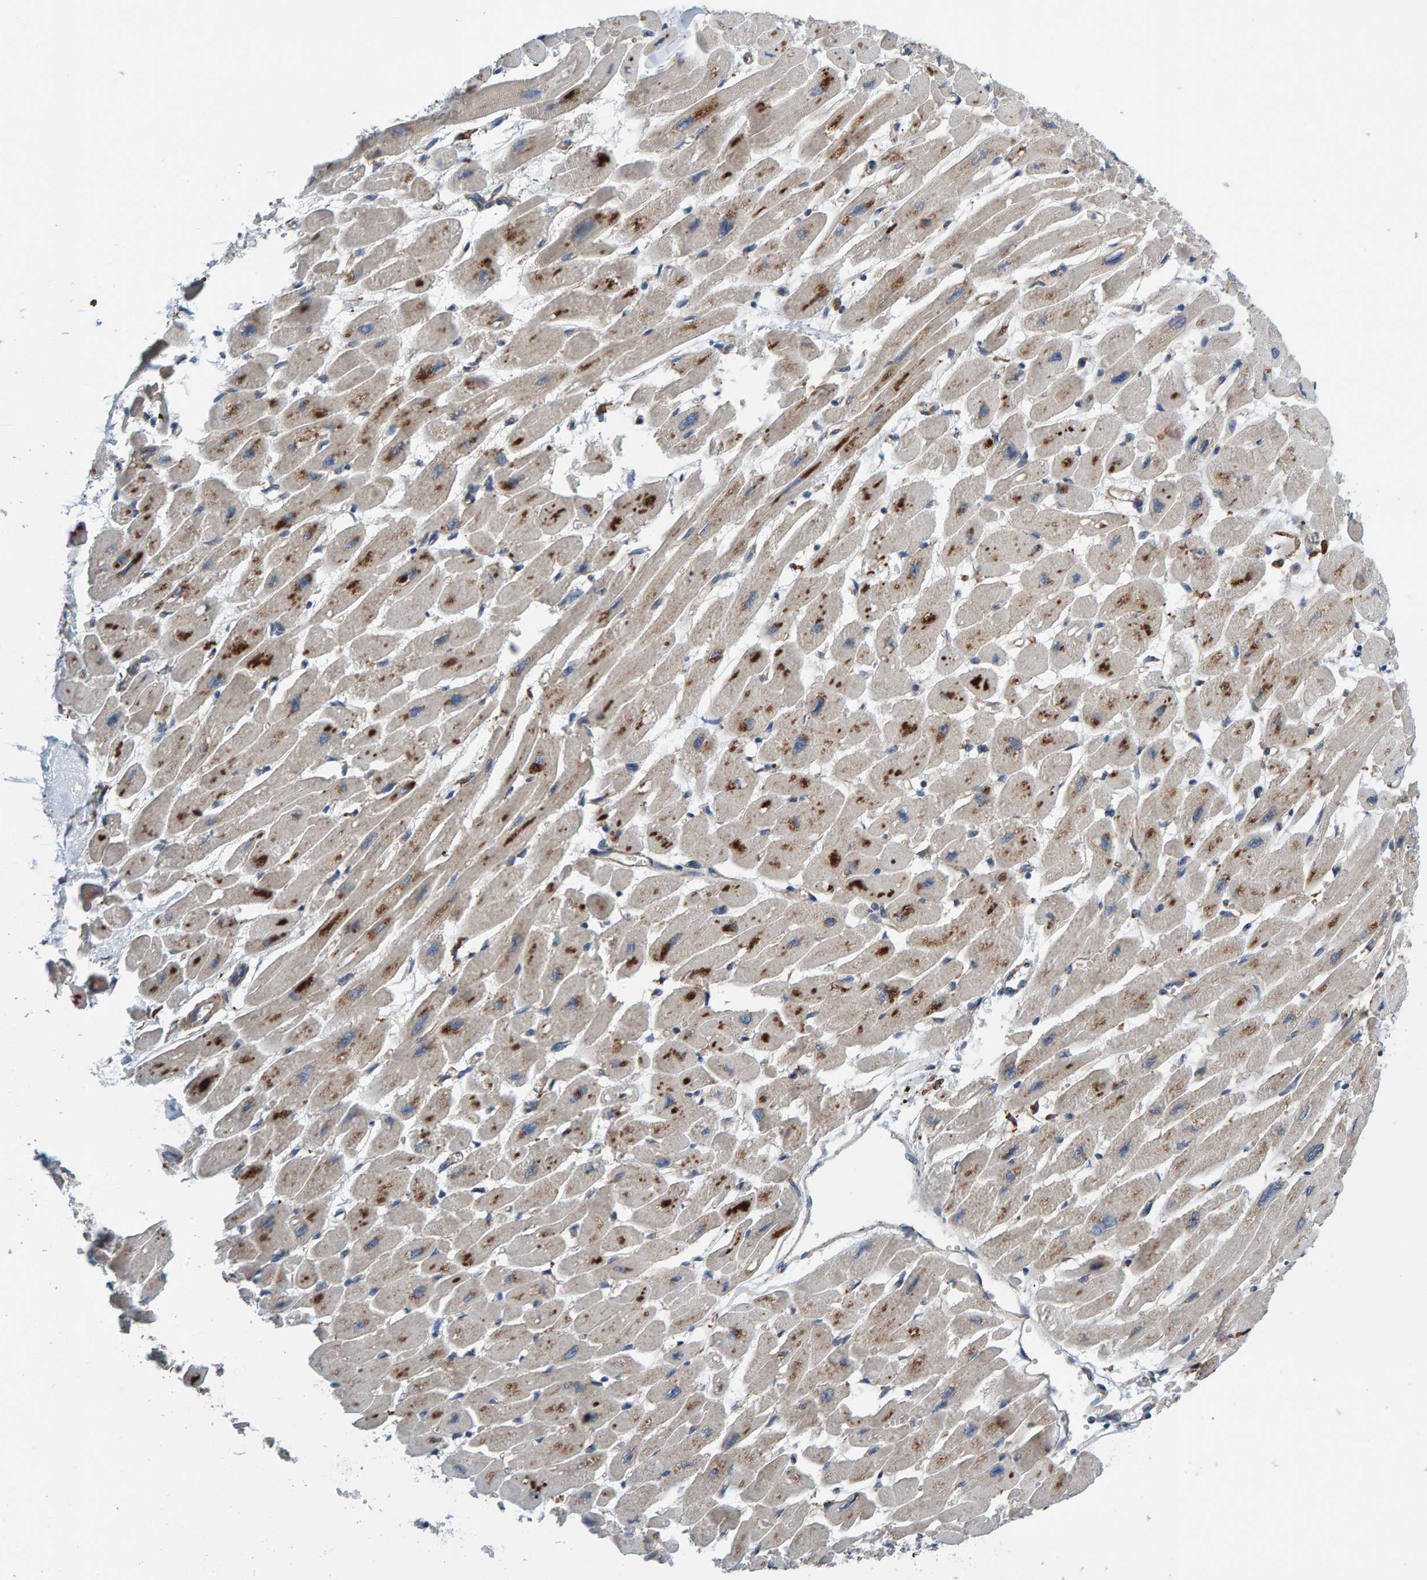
{"staining": {"intensity": "moderate", "quantity": "<25%", "location": "cytoplasmic/membranous"}, "tissue": "heart muscle", "cell_type": "Cardiomyocytes", "image_type": "normal", "snomed": [{"axis": "morphology", "description": "Normal tissue, NOS"}, {"axis": "topography", "description": "Heart"}], "caption": "A brown stain highlights moderate cytoplasmic/membranous staining of a protein in cardiomyocytes of normal human heart muscle.", "gene": "MKLN1", "patient": {"sex": "female", "age": 54}}